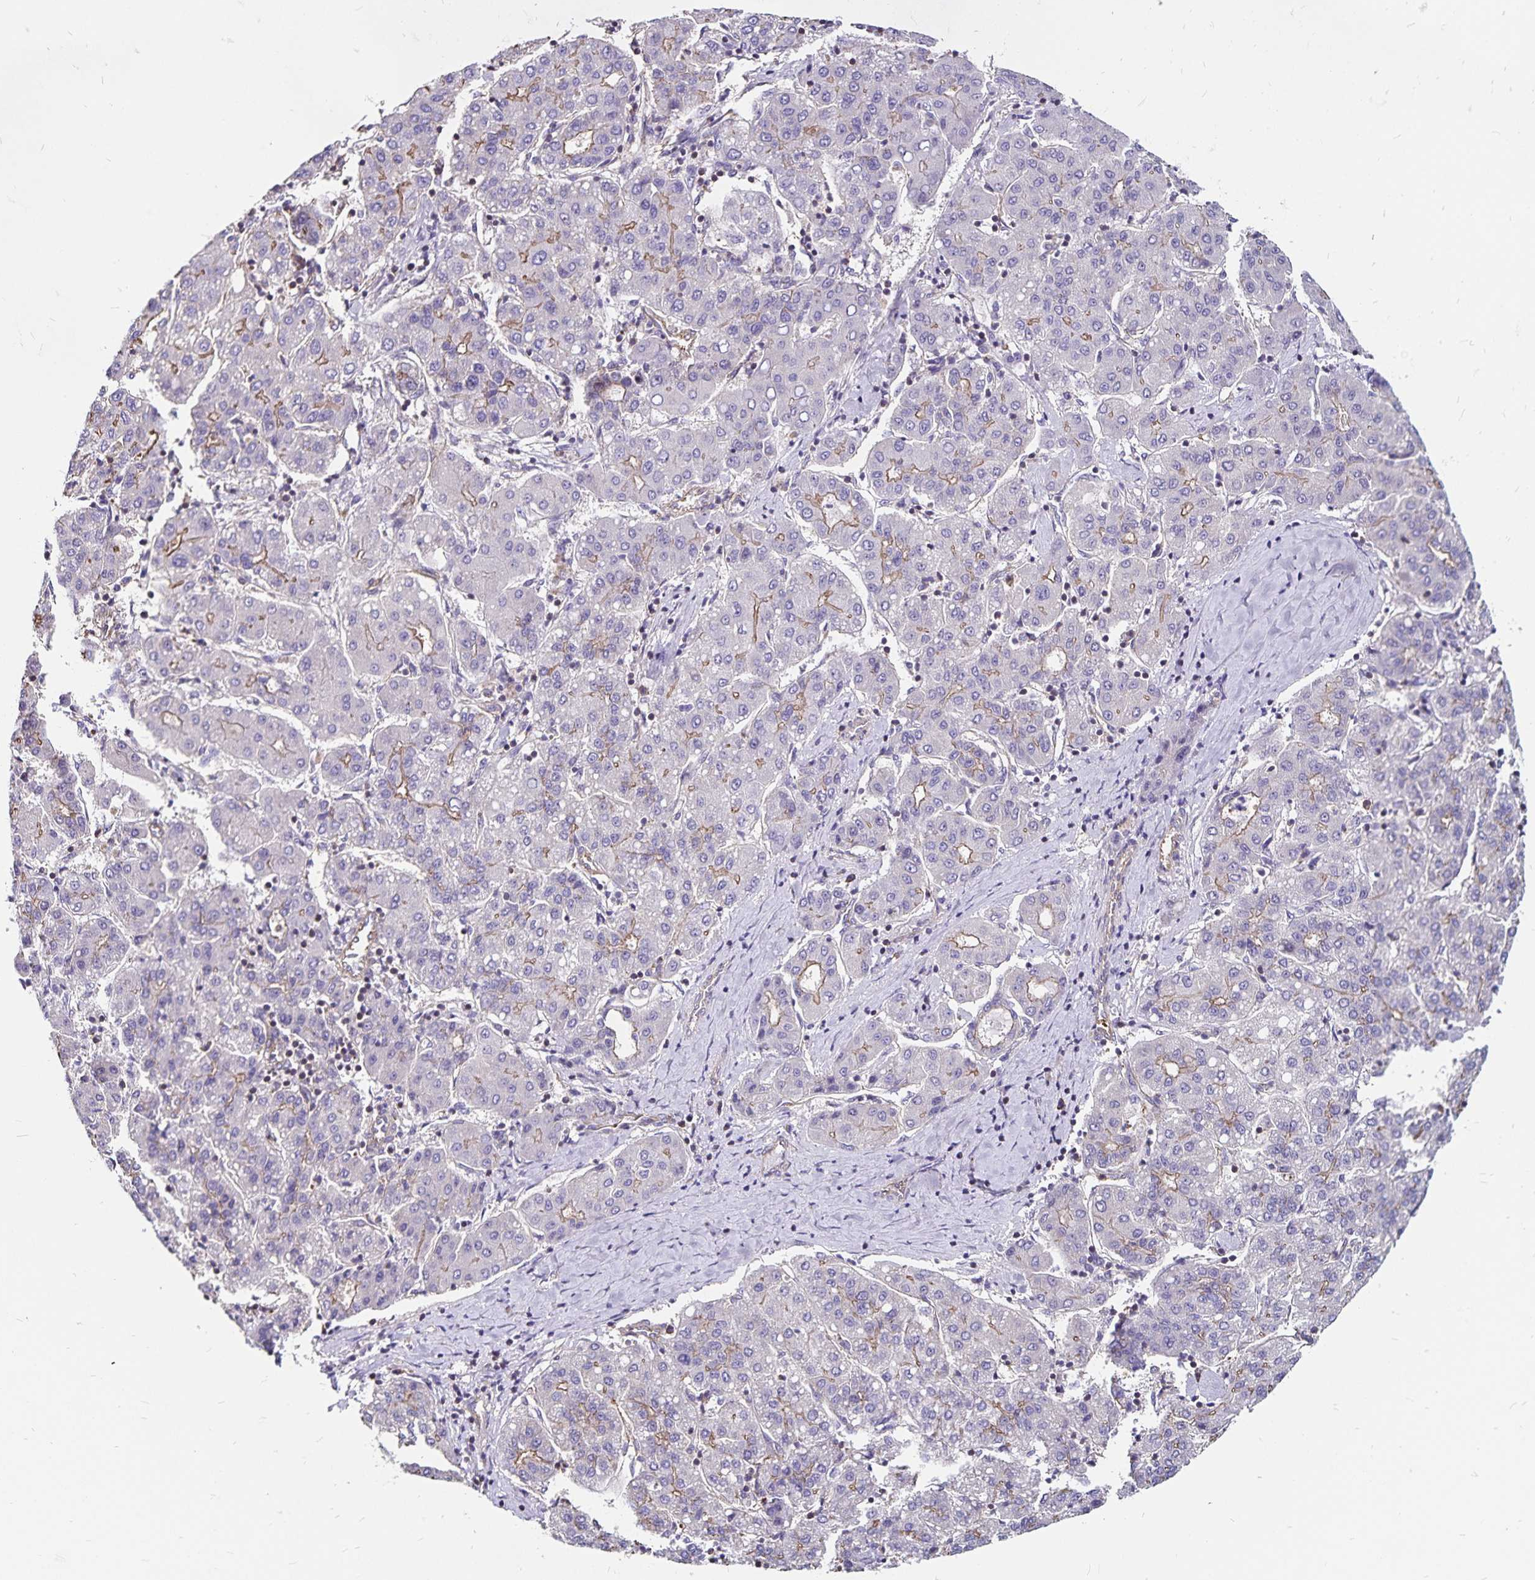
{"staining": {"intensity": "weak", "quantity": "<25%", "location": "cytoplasmic/membranous"}, "tissue": "liver cancer", "cell_type": "Tumor cells", "image_type": "cancer", "snomed": [{"axis": "morphology", "description": "Carcinoma, Hepatocellular, NOS"}, {"axis": "topography", "description": "Liver"}], "caption": "Human hepatocellular carcinoma (liver) stained for a protein using immunohistochemistry (IHC) exhibits no staining in tumor cells.", "gene": "RPRML", "patient": {"sex": "male", "age": 65}}